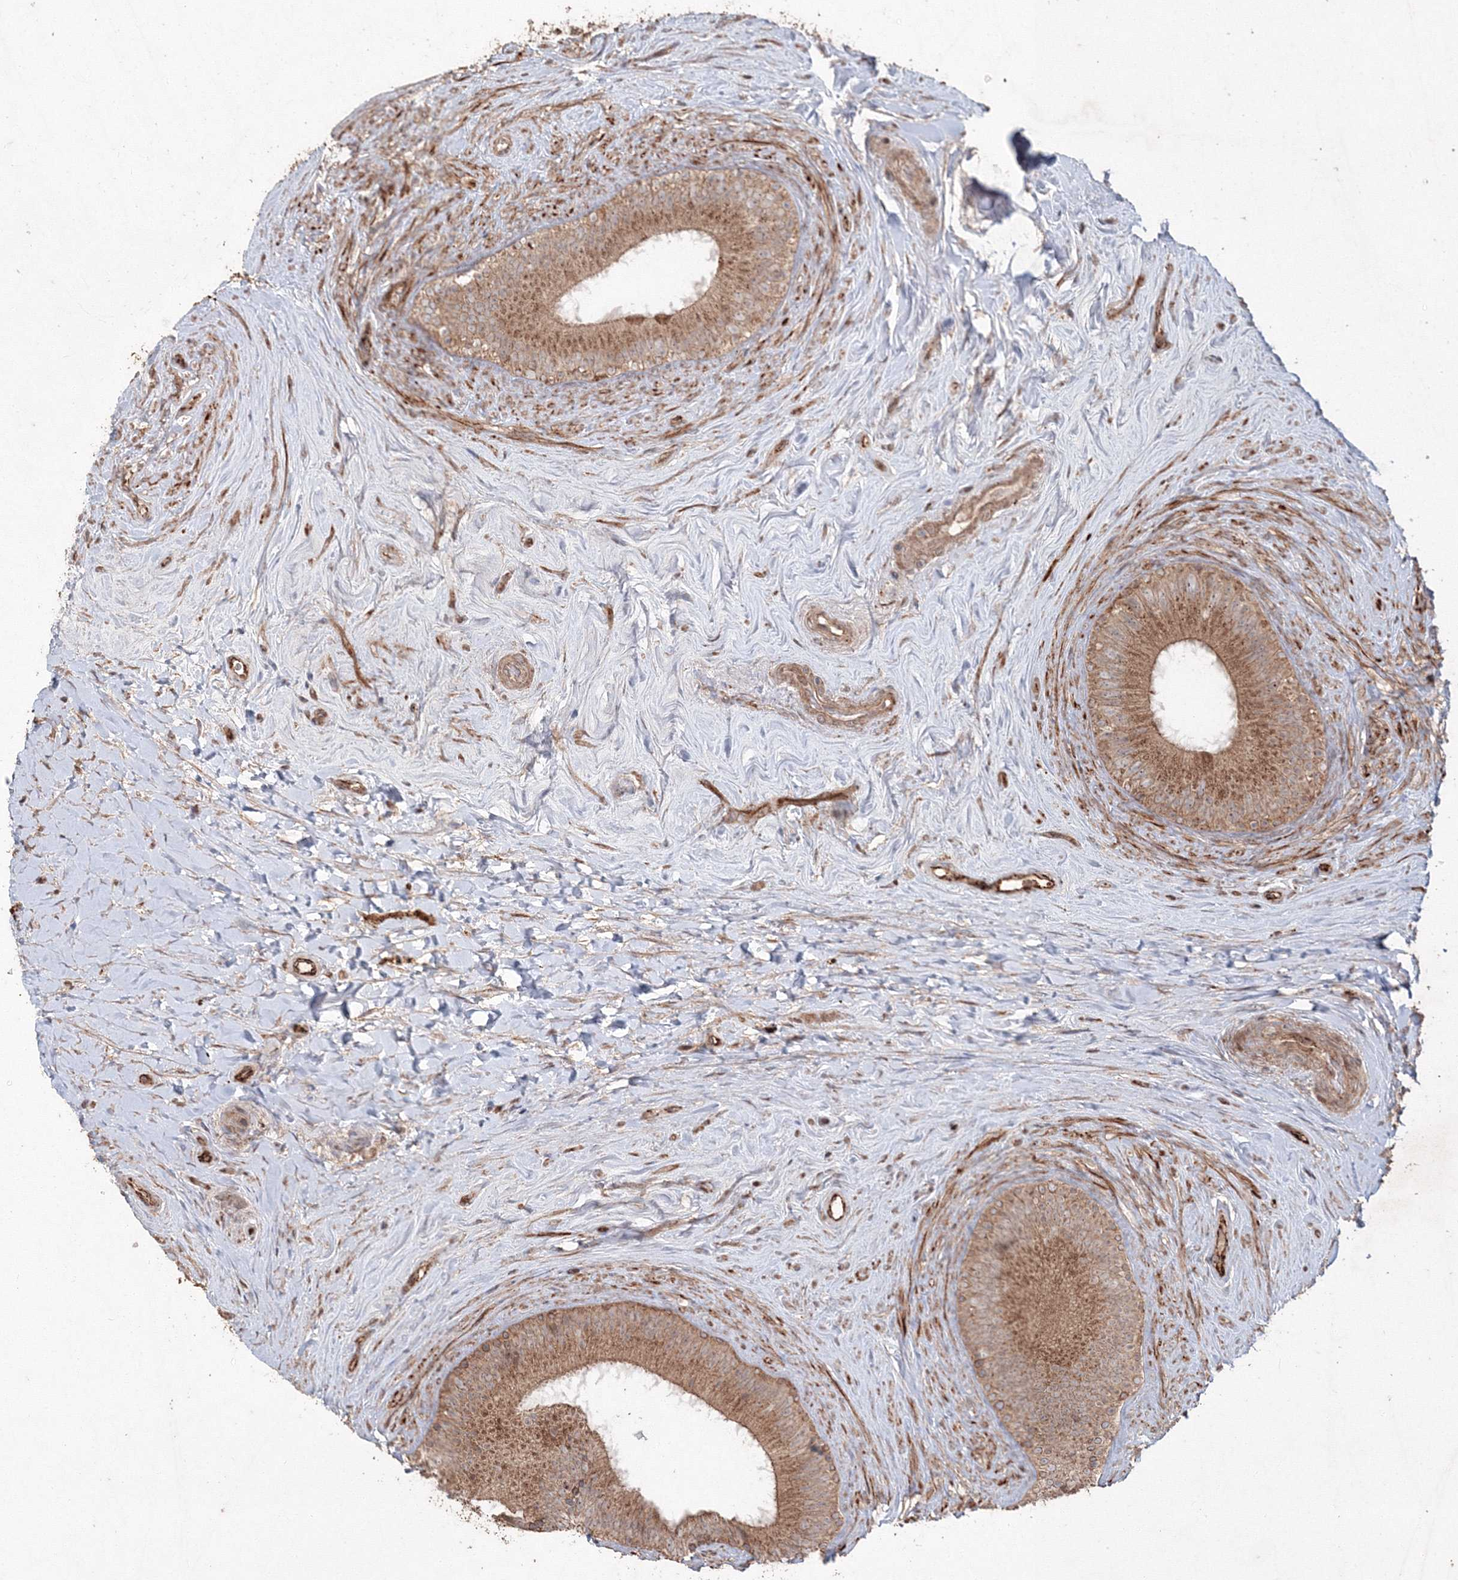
{"staining": {"intensity": "moderate", "quantity": ">75%", "location": "cytoplasmic/membranous"}, "tissue": "epididymis", "cell_type": "Glandular cells", "image_type": "normal", "snomed": [{"axis": "morphology", "description": "Normal tissue, NOS"}, {"axis": "topography", "description": "Epididymis"}], "caption": "High-magnification brightfield microscopy of normal epididymis stained with DAB (3,3'-diaminobenzidine) (brown) and counterstained with hematoxylin (blue). glandular cells exhibit moderate cytoplasmic/membranous positivity is appreciated in about>75% of cells. The protein of interest is stained brown, and the nuclei are stained in blue (DAB (3,3'-diaminobenzidine) IHC with brightfield microscopy, high magnification).", "gene": "ANAPC16", "patient": {"sex": "male", "age": 84}}